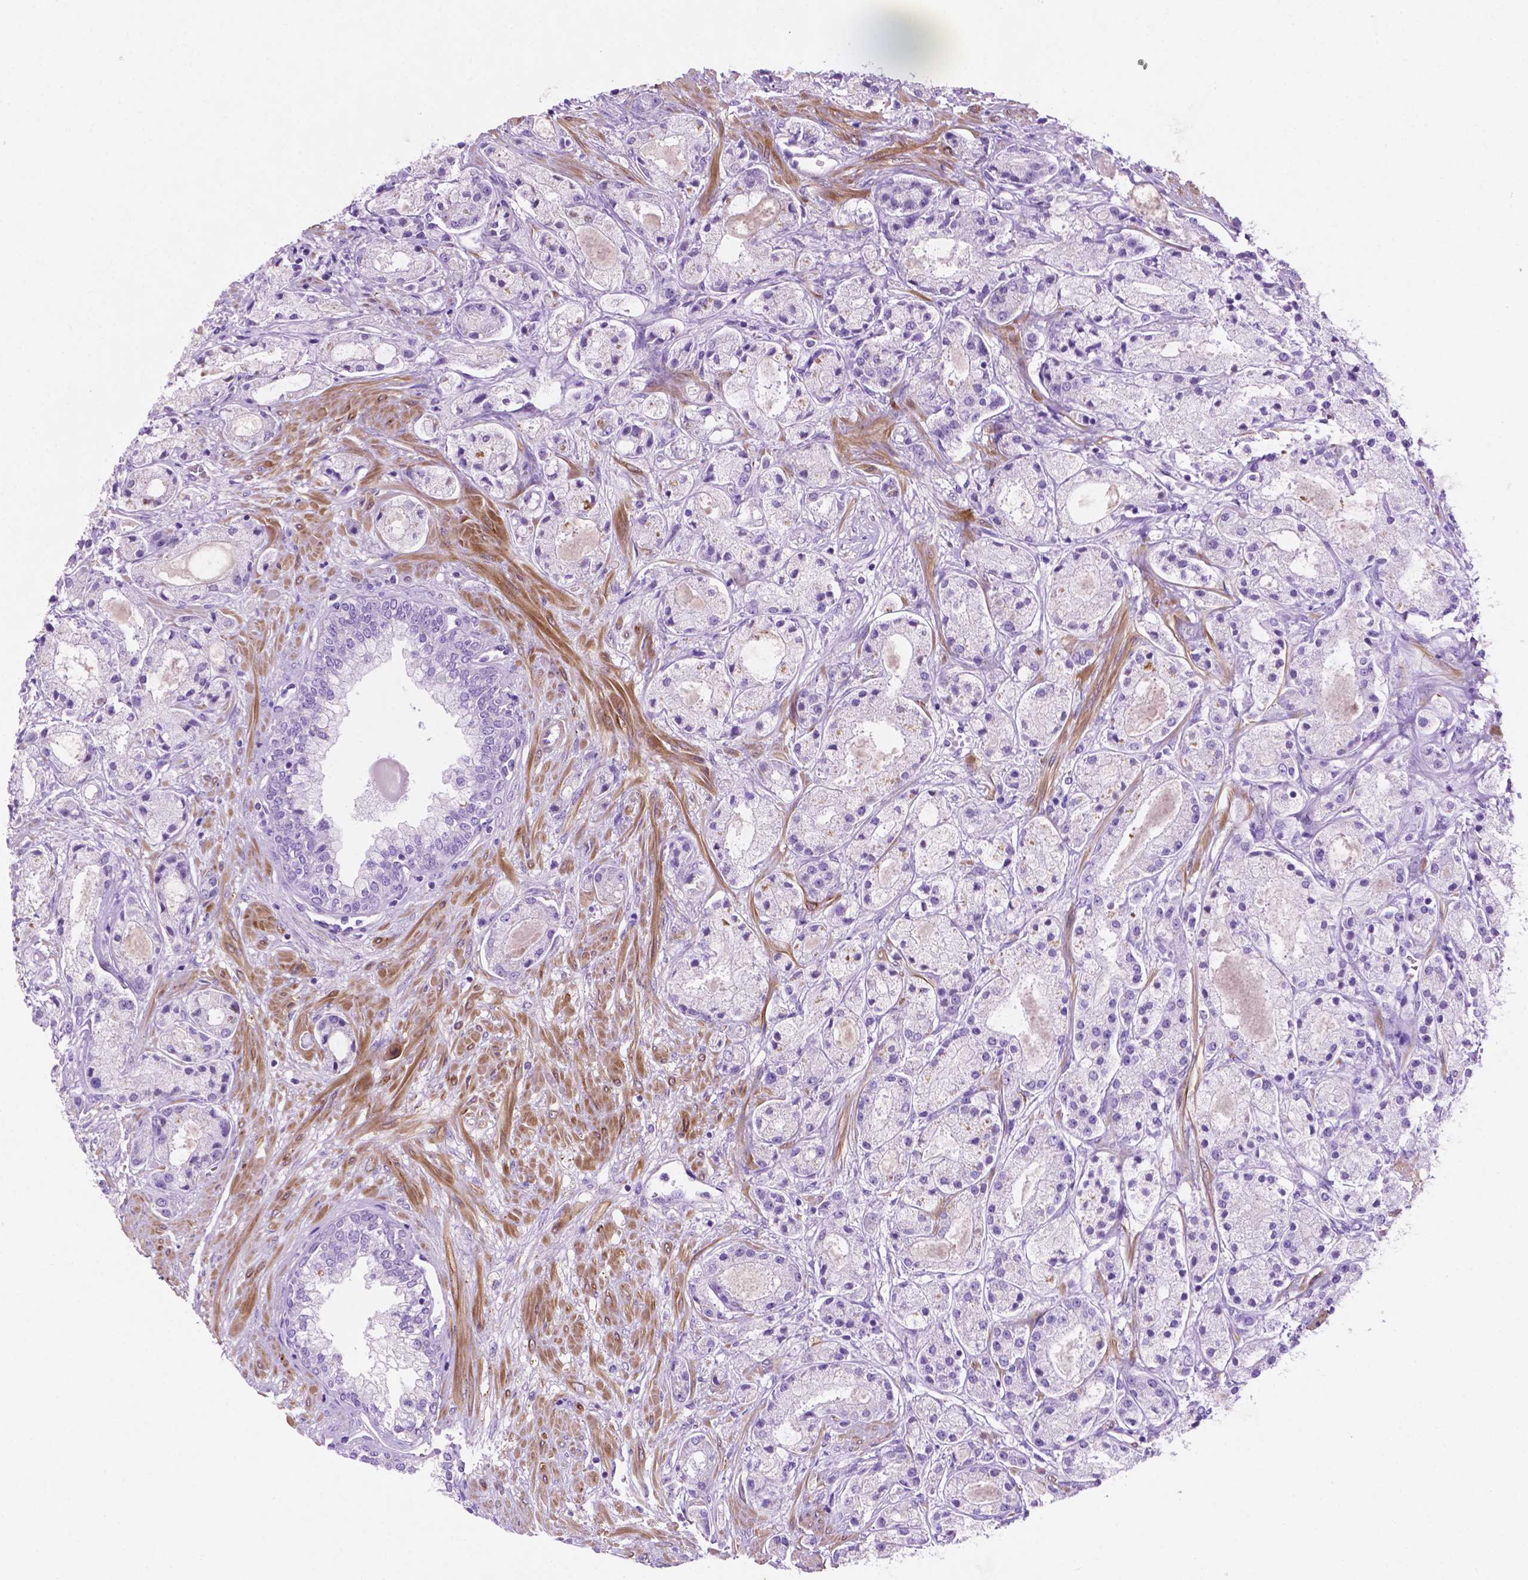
{"staining": {"intensity": "negative", "quantity": "none", "location": "none"}, "tissue": "prostate cancer", "cell_type": "Tumor cells", "image_type": "cancer", "snomed": [{"axis": "morphology", "description": "Adenocarcinoma, High grade"}, {"axis": "topography", "description": "Prostate"}], "caption": "A micrograph of prostate adenocarcinoma (high-grade) stained for a protein reveals no brown staining in tumor cells. (DAB (3,3'-diaminobenzidine) immunohistochemistry, high magnification).", "gene": "ASPG", "patient": {"sex": "male", "age": 67}}